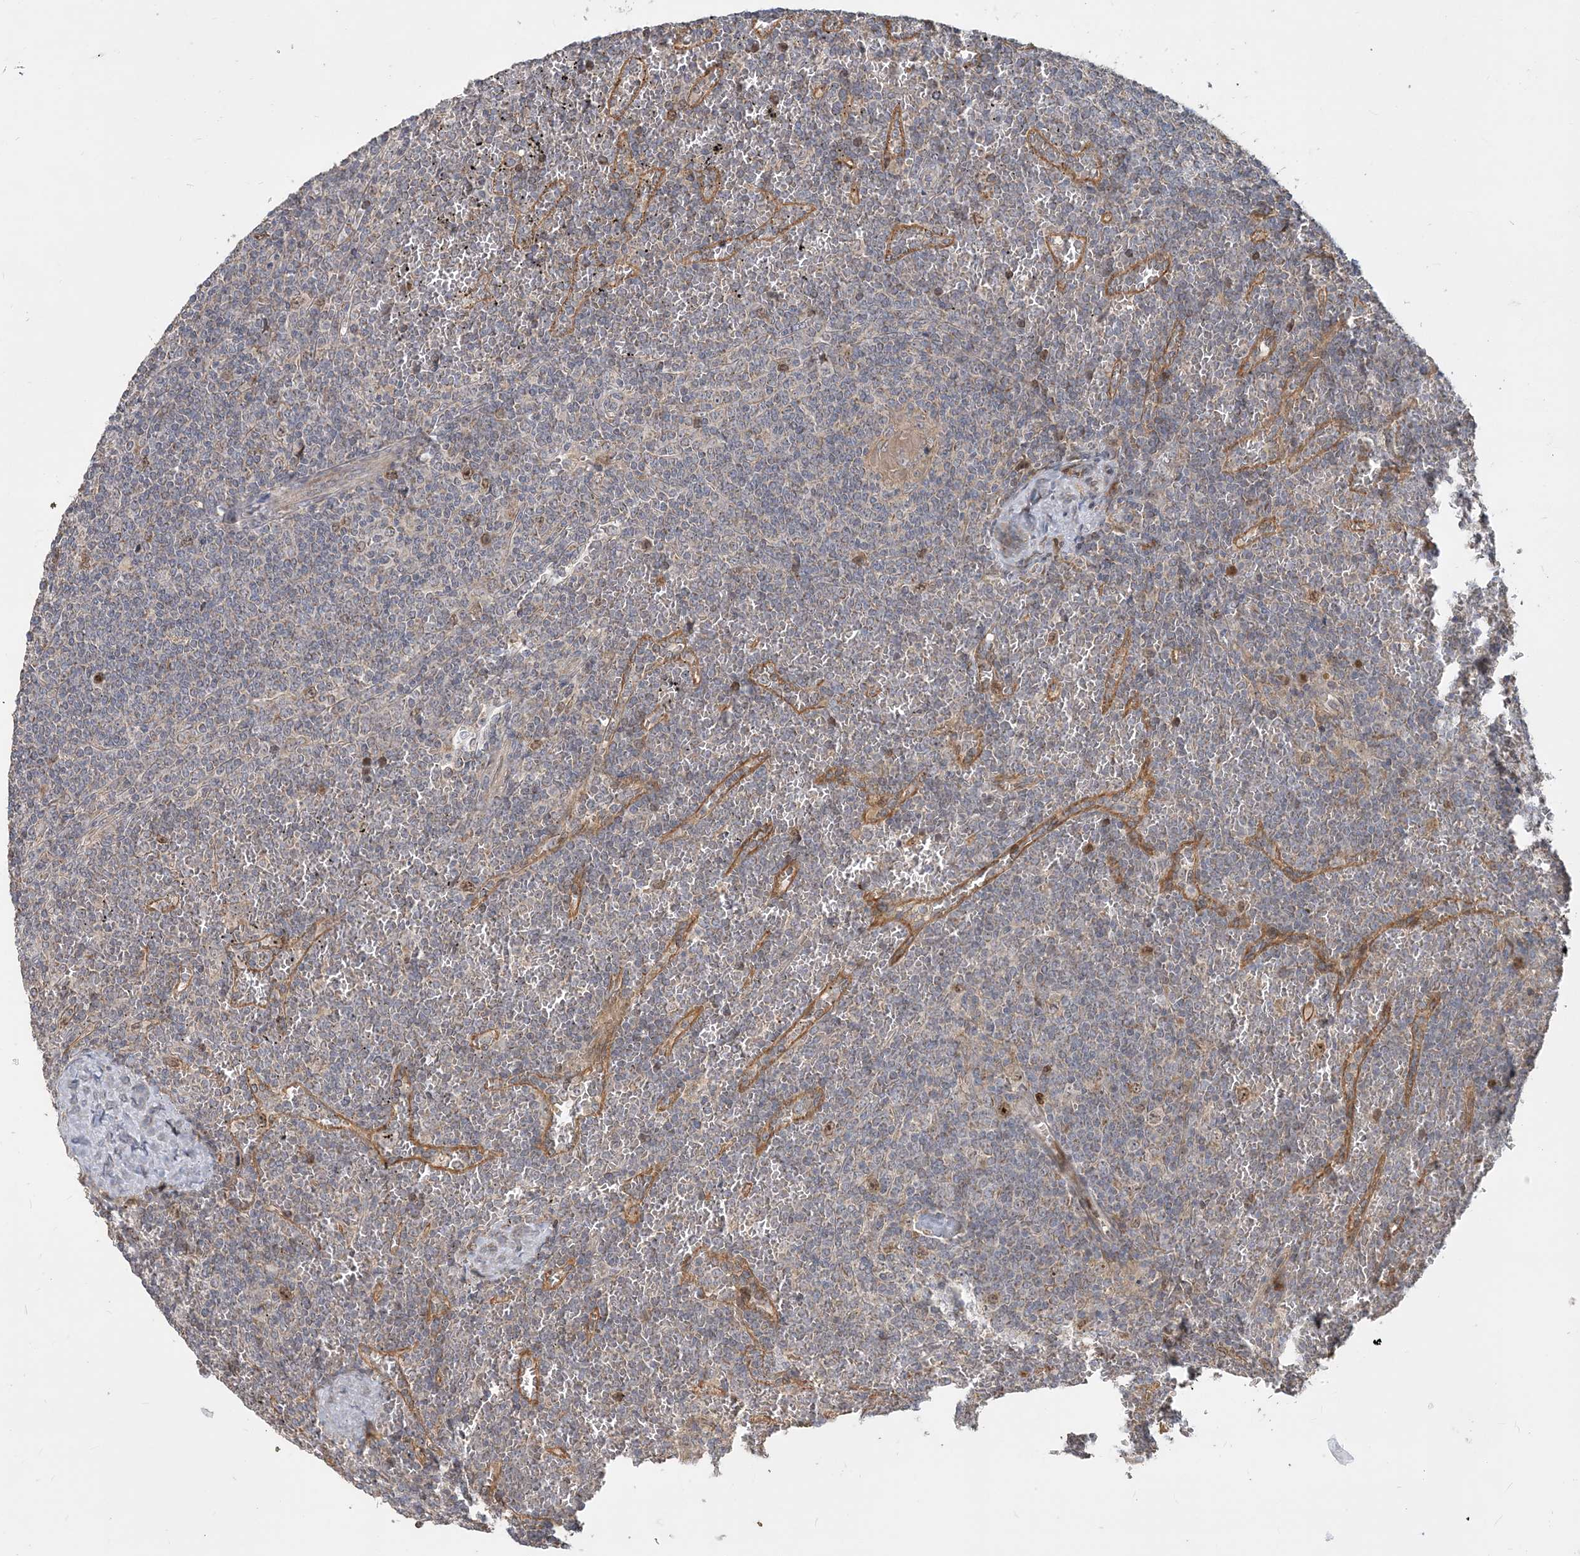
{"staining": {"intensity": "negative", "quantity": "none", "location": "none"}, "tissue": "lymphoma", "cell_type": "Tumor cells", "image_type": "cancer", "snomed": [{"axis": "morphology", "description": "Malignant lymphoma, non-Hodgkin's type, Low grade"}, {"axis": "topography", "description": "Spleen"}], "caption": "Histopathology image shows no protein staining in tumor cells of low-grade malignant lymphoma, non-Hodgkin's type tissue.", "gene": "TRAIP", "patient": {"sex": "female", "age": 19}}